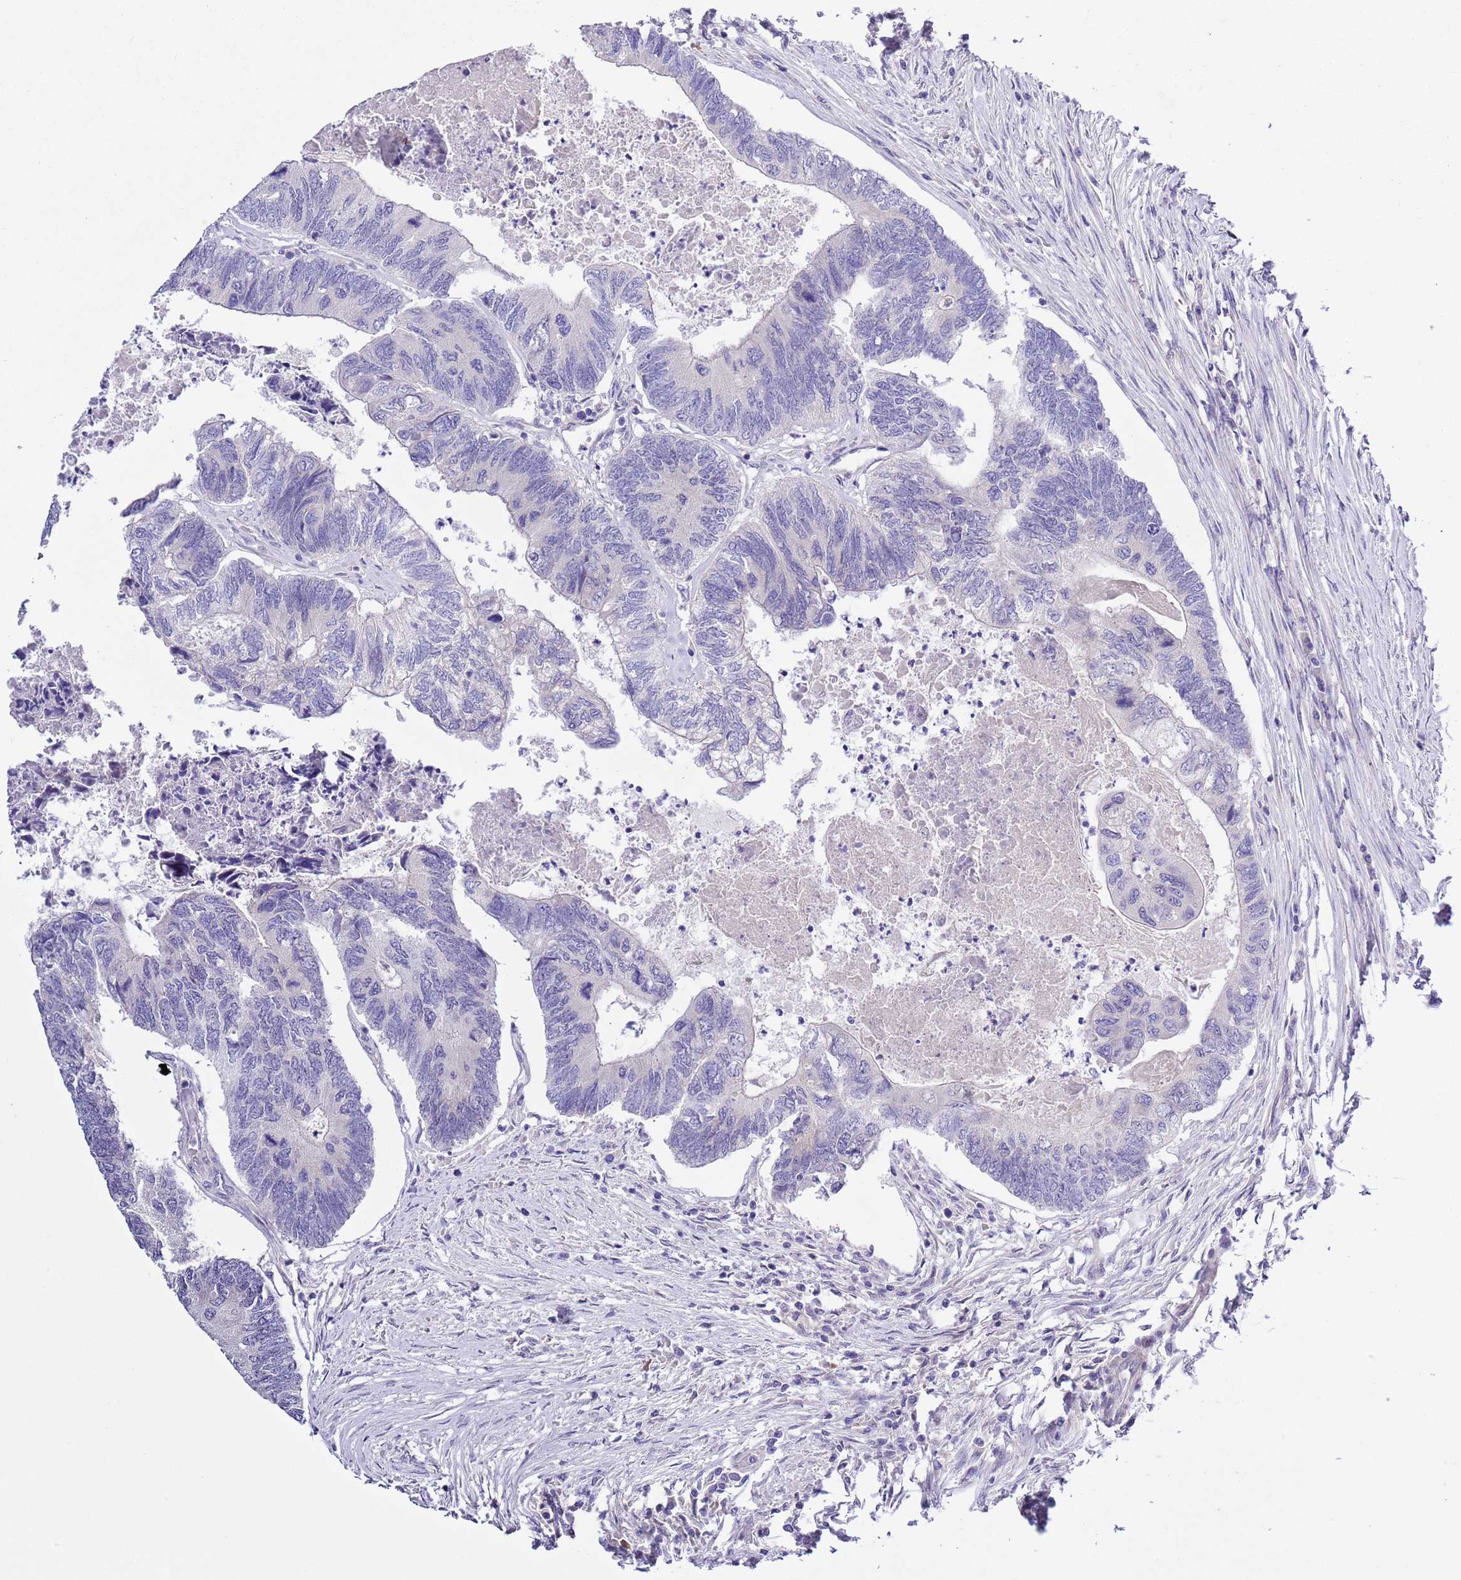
{"staining": {"intensity": "negative", "quantity": "none", "location": "none"}, "tissue": "colorectal cancer", "cell_type": "Tumor cells", "image_type": "cancer", "snomed": [{"axis": "morphology", "description": "Adenocarcinoma, NOS"}, {"axis": "topography", "description": "Colon"}], "caption": "DAB (3,3'-diaminobenzidine) immunohistochemical staining of human colorectal cancer (adenocarcinoma) displays no significant positivity in tumor cells.", "gene": "NET1", "patient": {"sex": "female", "age": 67}}